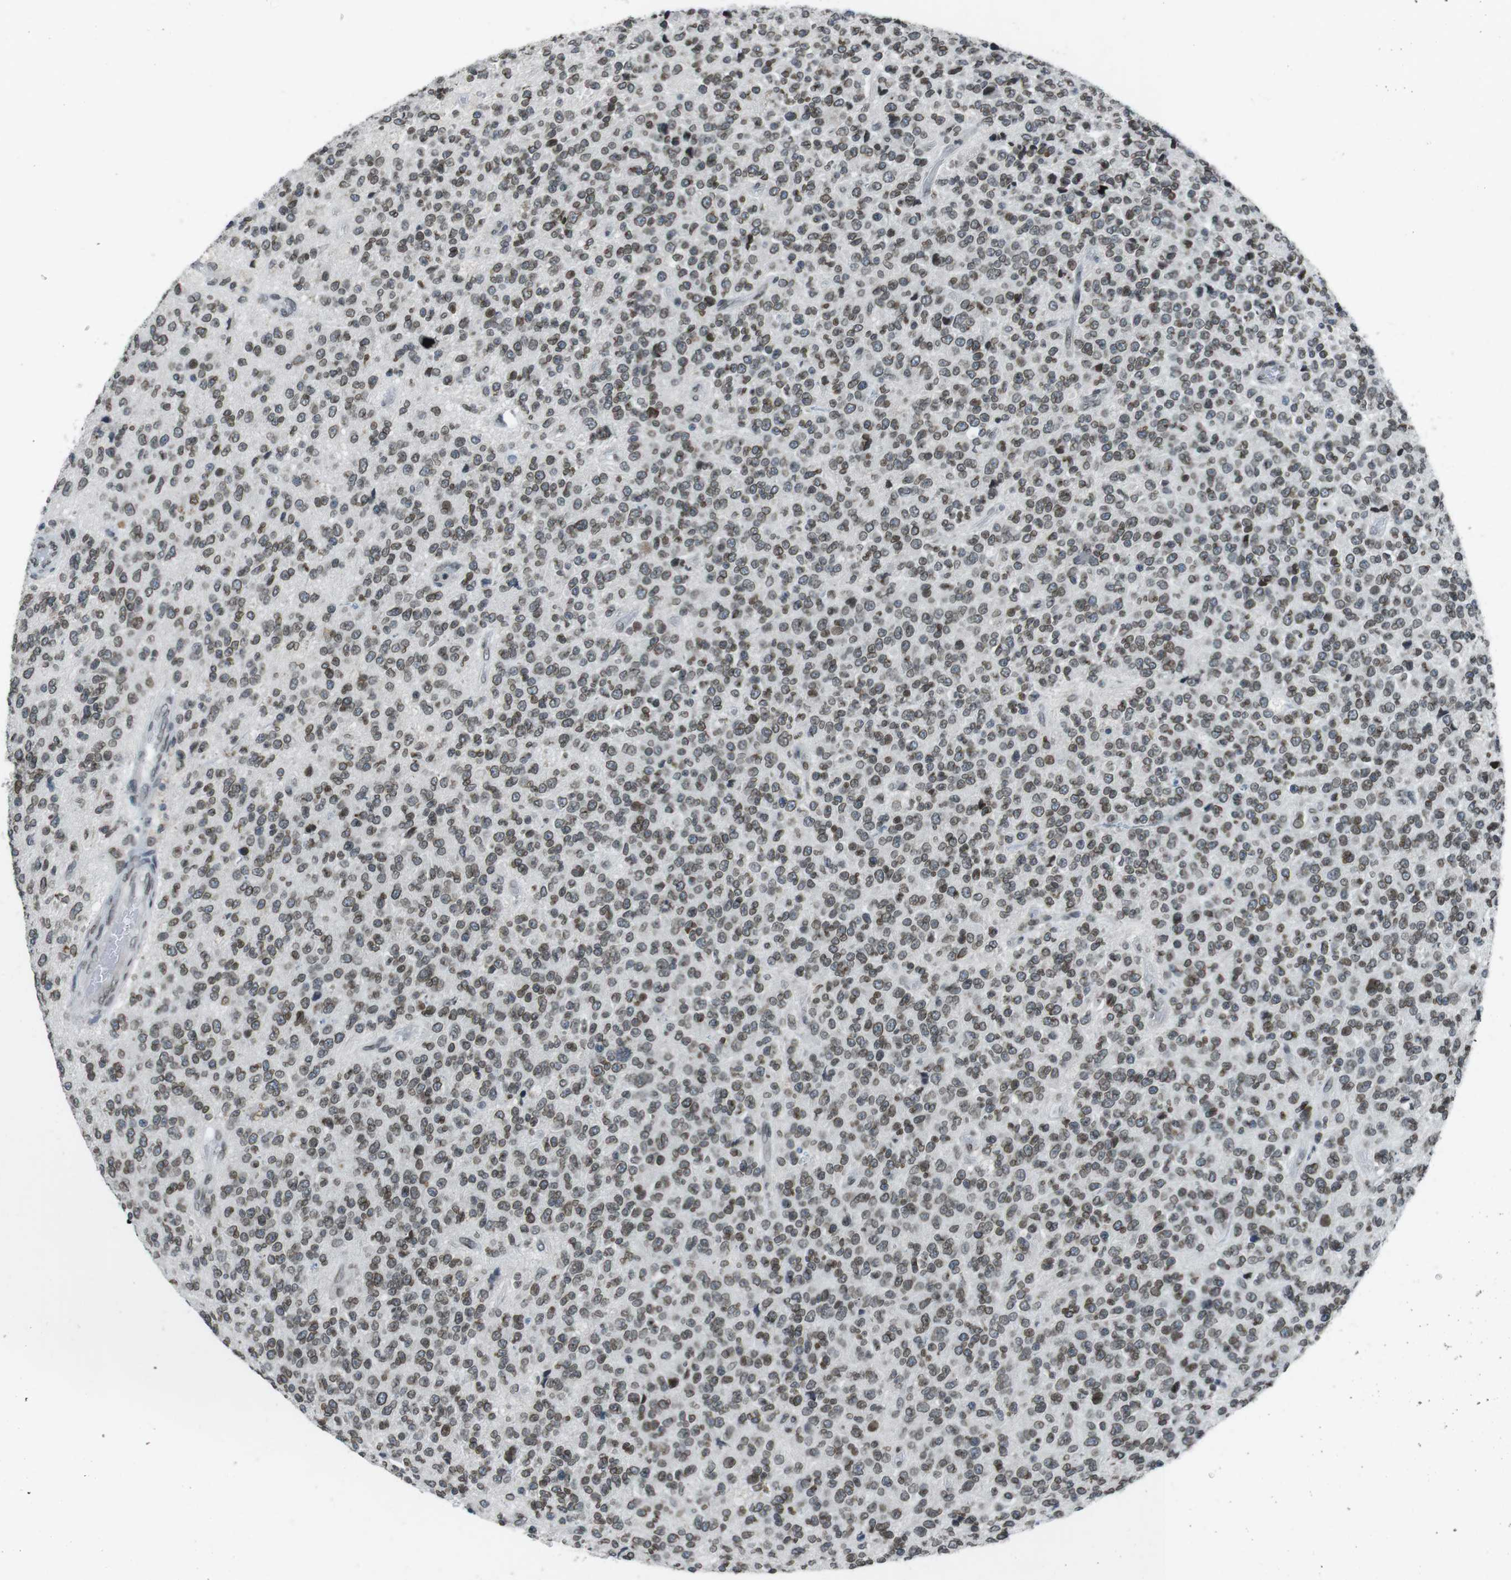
{"staining": {"intensity": "moderate", "quantity": ">75%", "location": "cytoplasmic/membranous,nuclear"}, "tissue": "glioma", "cell_type": "Tumor cells", "image_type": "cancer", "snomed": [{"axis": "morphology", "description": "Glioma, malignant, High grade"}, {"axis": "topography", "description": "pancreas cauda"}], "caption": "Immunohistochemistry (IHC) micrograph of neoplastic tissue: human glioma stained using immunohistochemistry (IHC) displays medium levels of moderate protein expression localized specifically in the cytoplasmic/membranous and nuclear of tumor cells, appearing as a cytoplasmic/membranous and nuclear brown color.", "gene": "MAD1L1", "patient": {"sex": "male", "age": 60}}